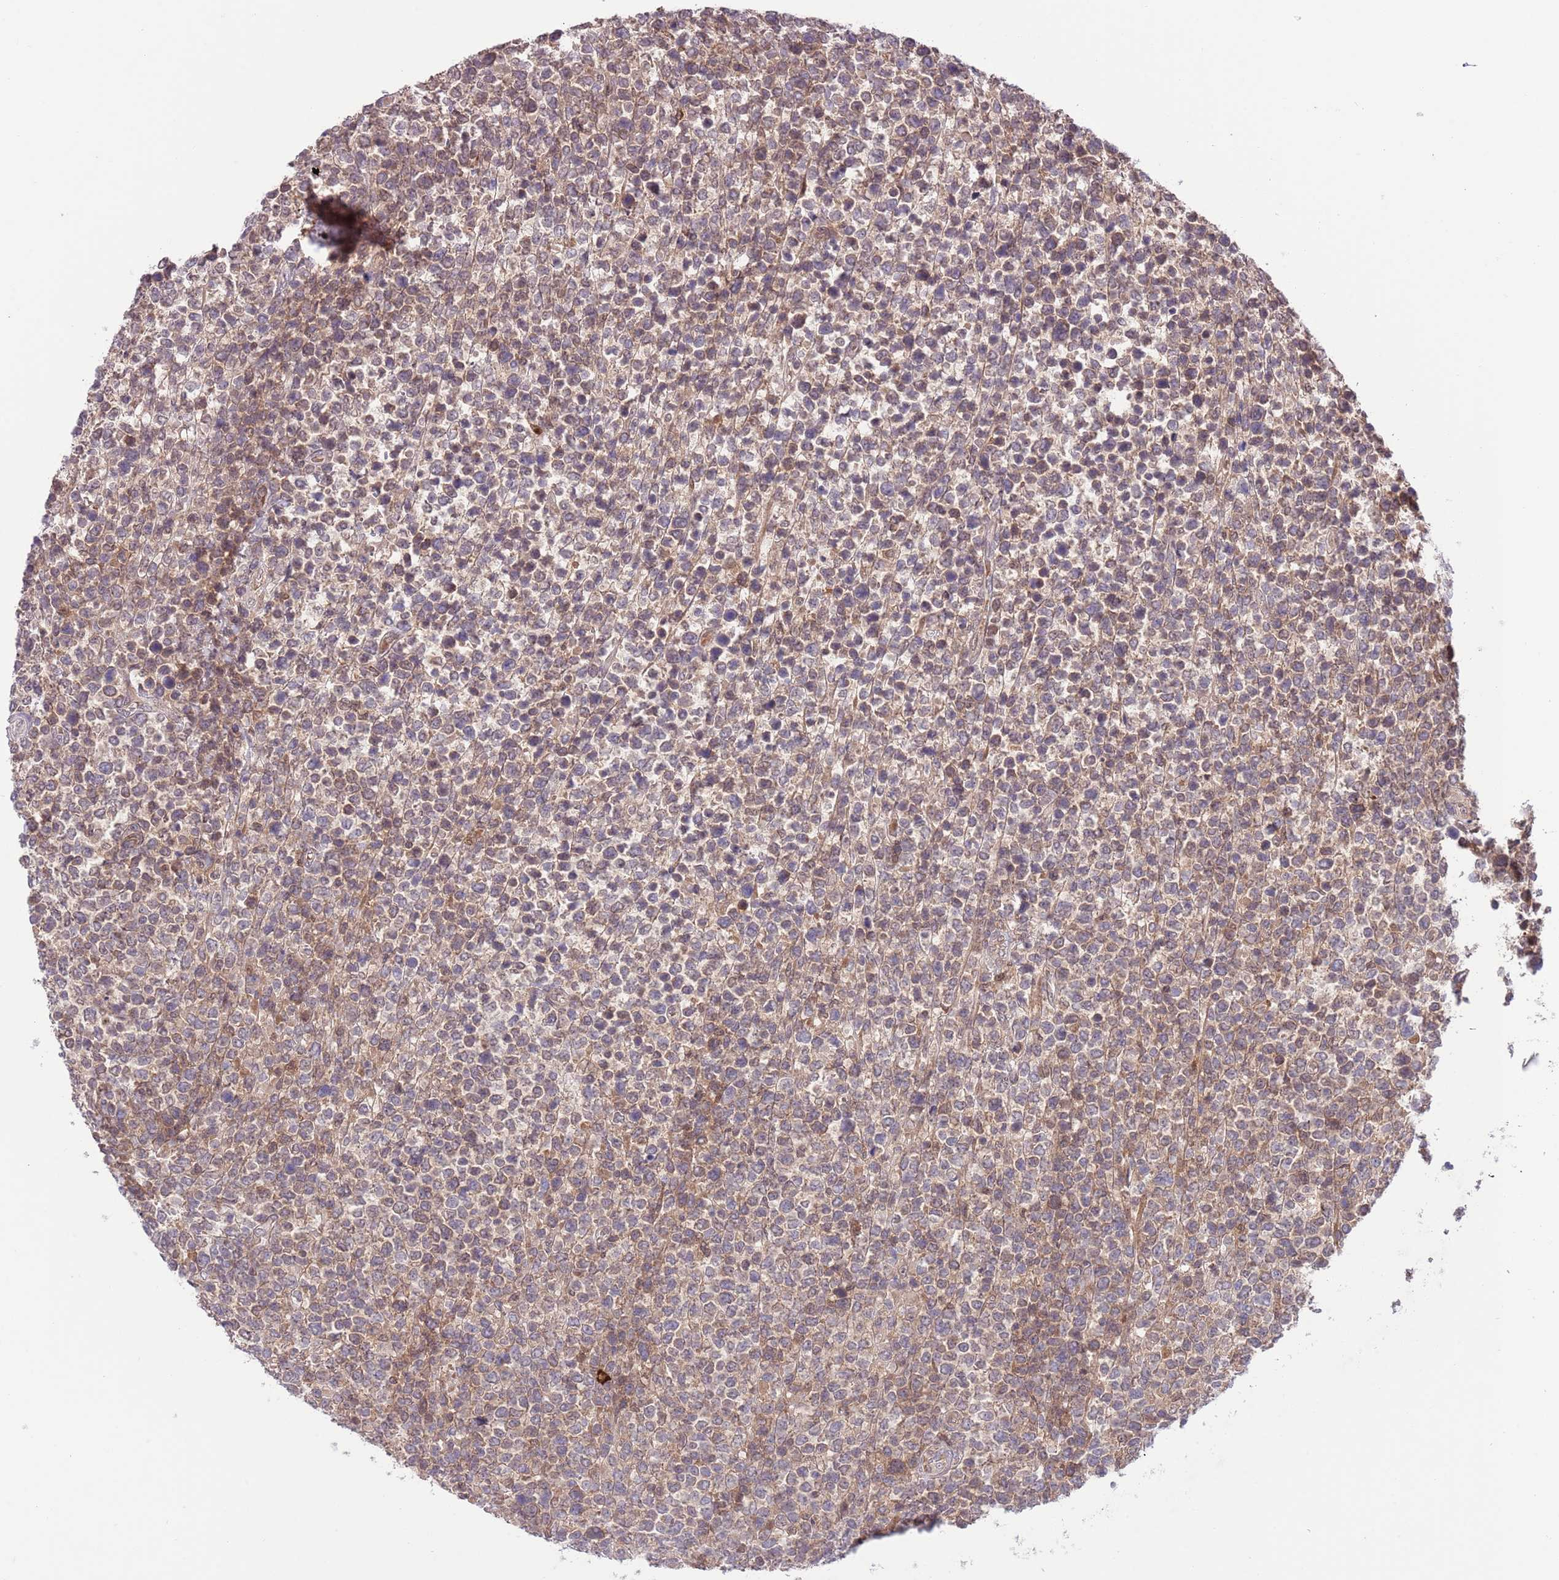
{"staining": {"intensity": "weak", "quantity": ">75%", "location": "cytoplasmic/membranous"}, "tissue": "lymphoma", "cell_type": "Tumor cells", "image_type": "cancer", "snomed": [{"axis": "morphology", "description": "Malignant lymphoma, non-Hodgkin's type, High grade"}, {"axis": "topography", "description": "Soft tissue"}], "caption": "Immunohistochemistry (DAB (3,3'-diaminobenzidine)) staining of lymphoma demonstrates weak cytoplasmic/membranous protein expression in about >75% of tumor cells.", "gene": "HDHD2", "patient": {"sex": "female", "age": 56}}